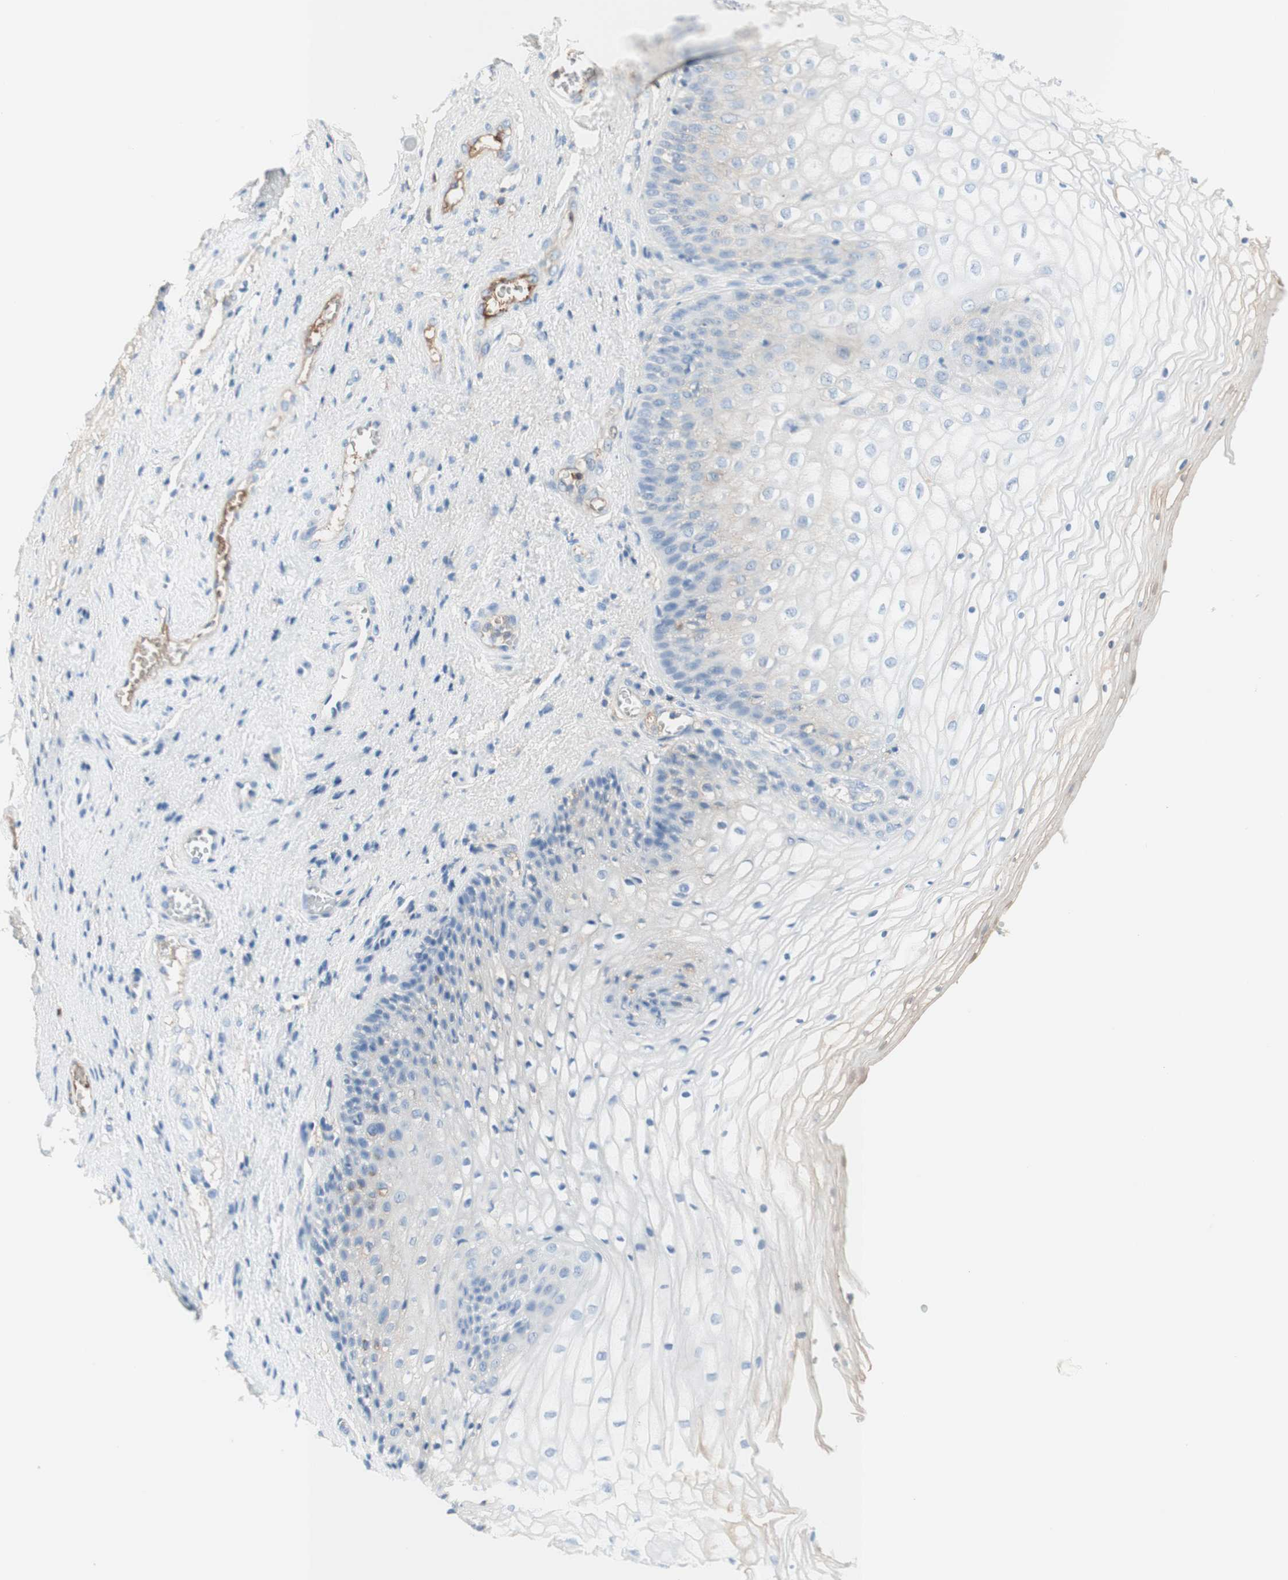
{"staining": {"intensity": "weak", "quantity": "<25%", "location": "cytoplasmic/membranous"}, "tissue": "vagina", "cell_type": "Squamous epithelial cells", "image_type": "normal", "snomed": [{"axis": "morphology", "description": "Normal tissue, NOS"}, {"axis": "topography", "description": "Vagina"}], "caption": "IHC photomicrograph of normal vagina stained for a protein (brown), which displays no positivity in squamous epithelial cells.", "gene": "KNG1", "patient": {"sex": "female", "age": 34}}